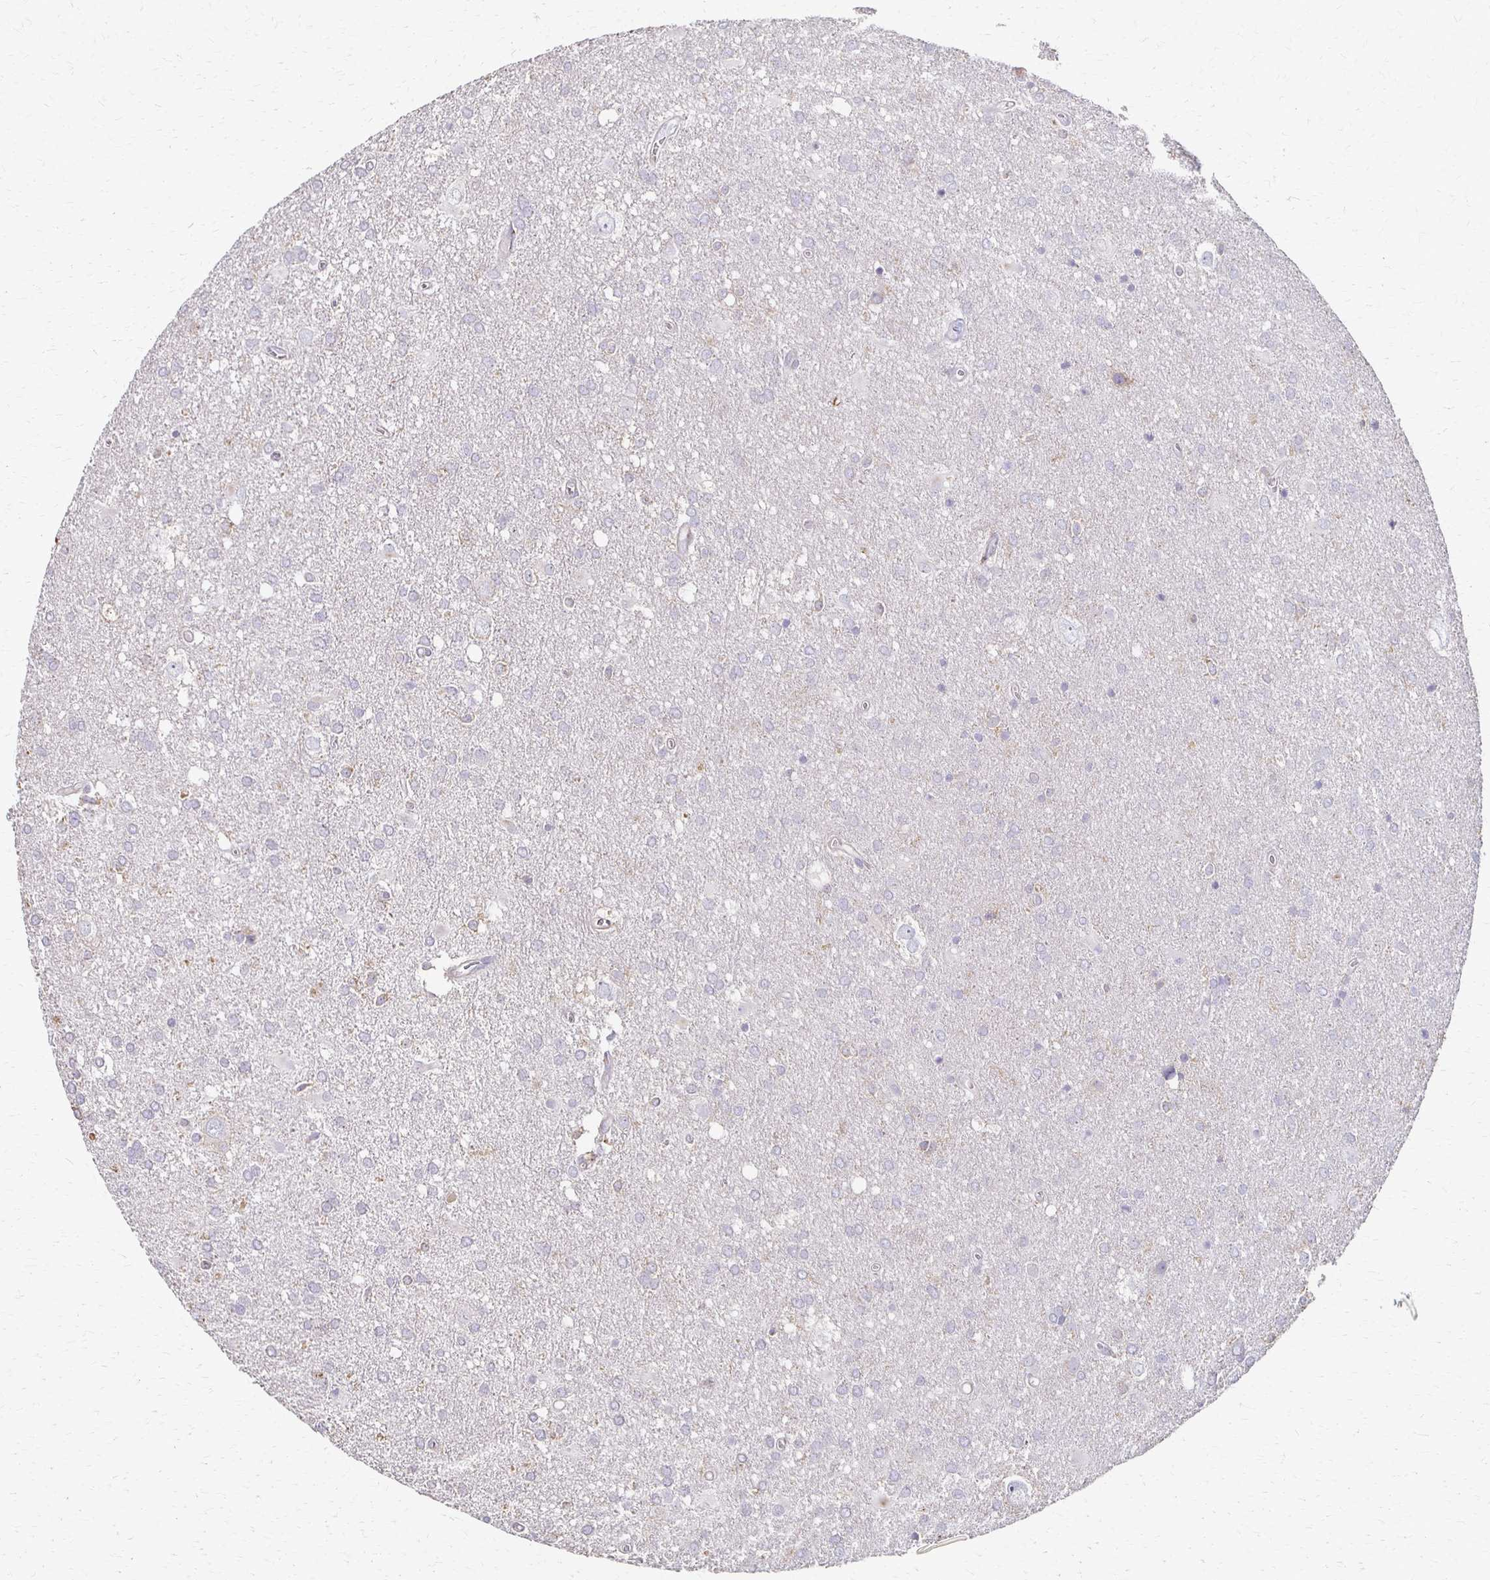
{"staining": {"intensity": "weak", "quantity": "<25%", "location": "cytoplasmic/membranous"}, "tissue": "glioma", "cell_type": "Tumor cells", "image_type": "cancer", "snomed": [{"axis": "morphology", "description": "Glioma, malignant, Low grade"}, {"axis": "topography", "description": "Brain"}], "caption": "Protein analysis of malignant glioma (low-grade) exhibits no significant staining in tumor cells.", "gene": "C1QTNF7", "patient": {"sex": "male", "age": 66}}